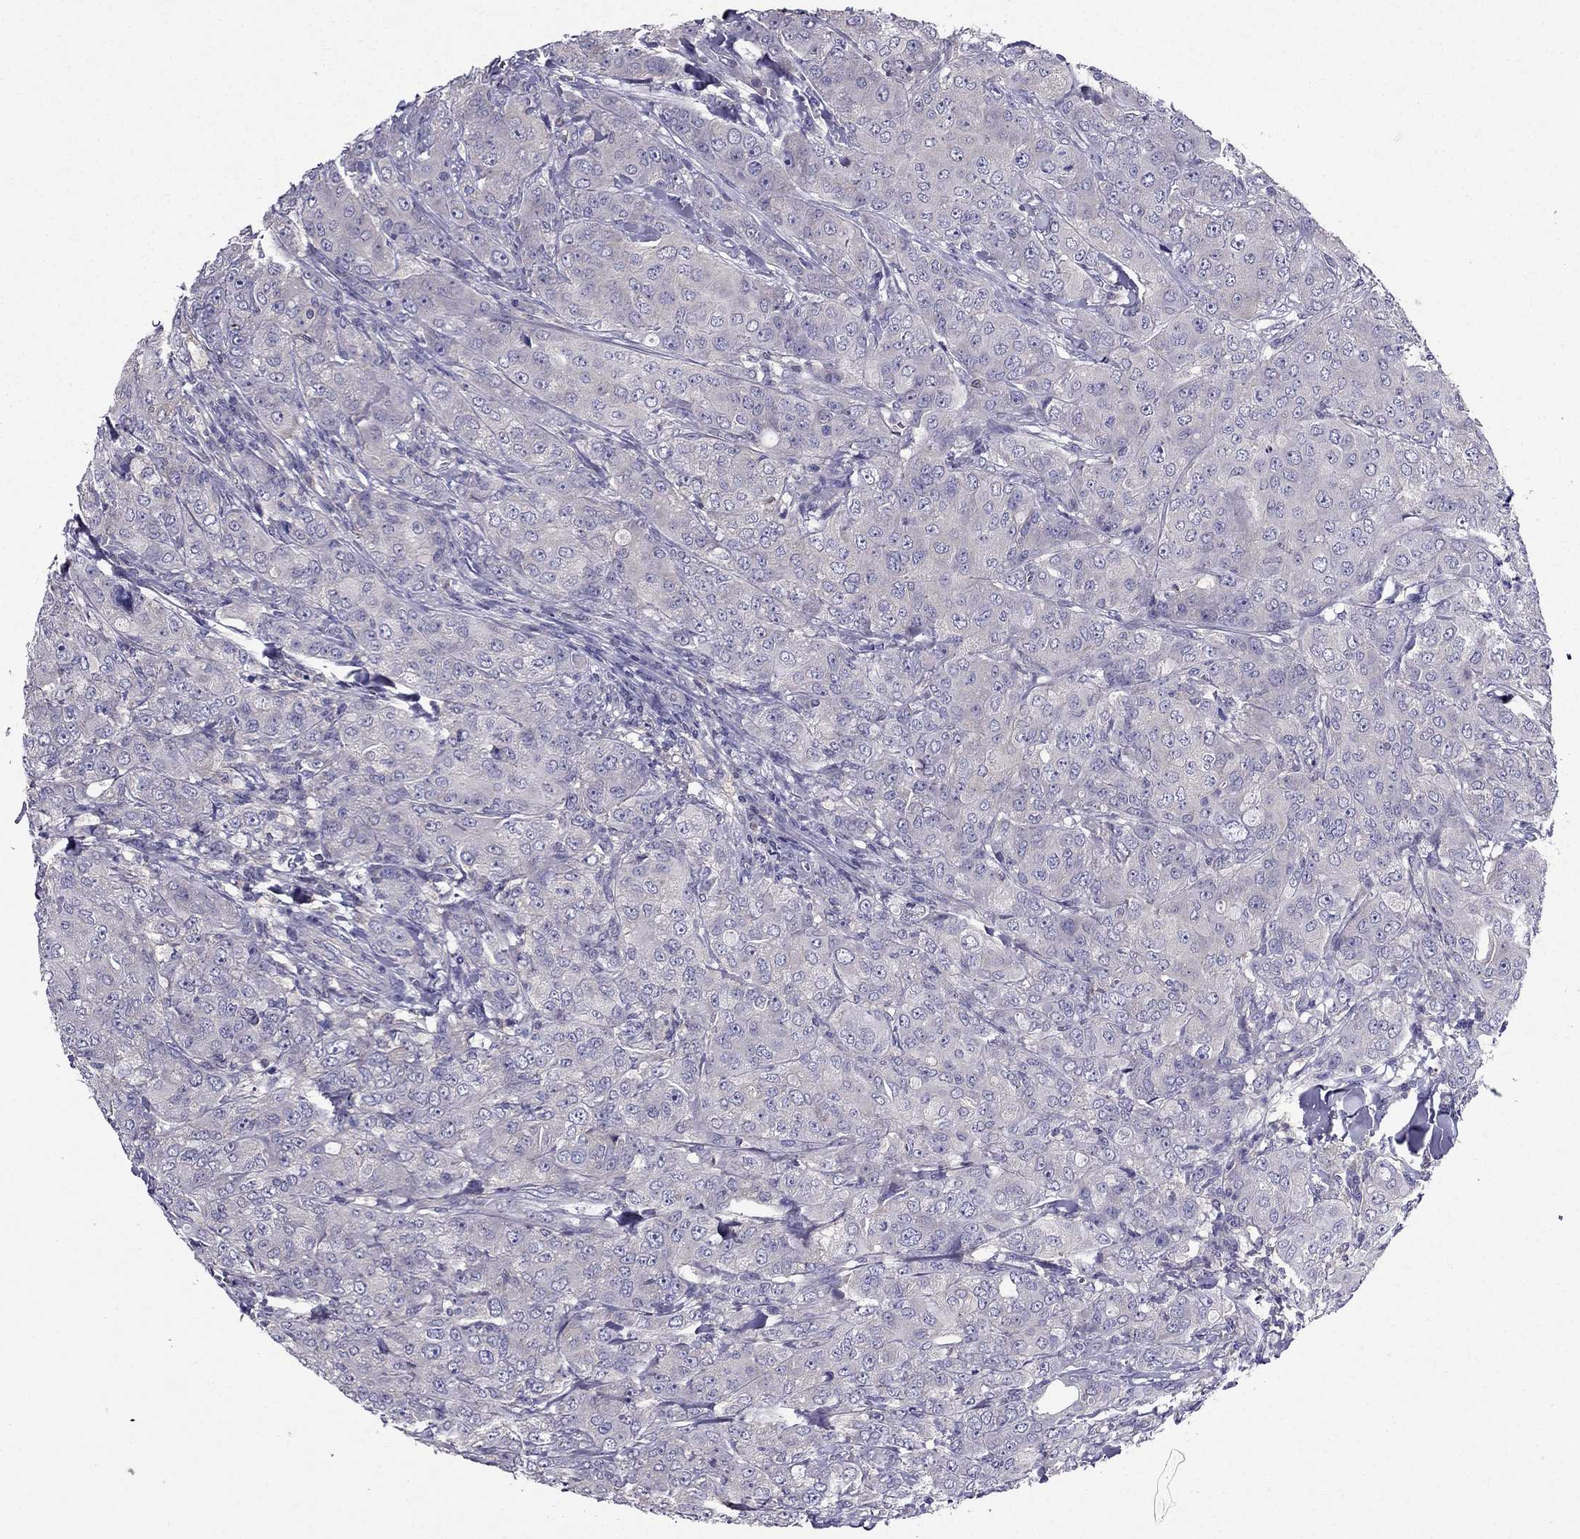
{"staining": {"intensity": "negative", "quantity": "none", "location": "none"}, "tissue": "breast cancer", "cell_type": "Tumor cells", "image_type": "cancer", "snomed": [{"axis": "morphology", "description": "Duct carcinoma"}, {"axis": "topography", "description": "Breast"}], "caption": "There is no significant positivity in tumor cells of invasive ductal carcinoma (breast).", "gene": "AAK1", "patient": {"sex": "female", "age": 43}}